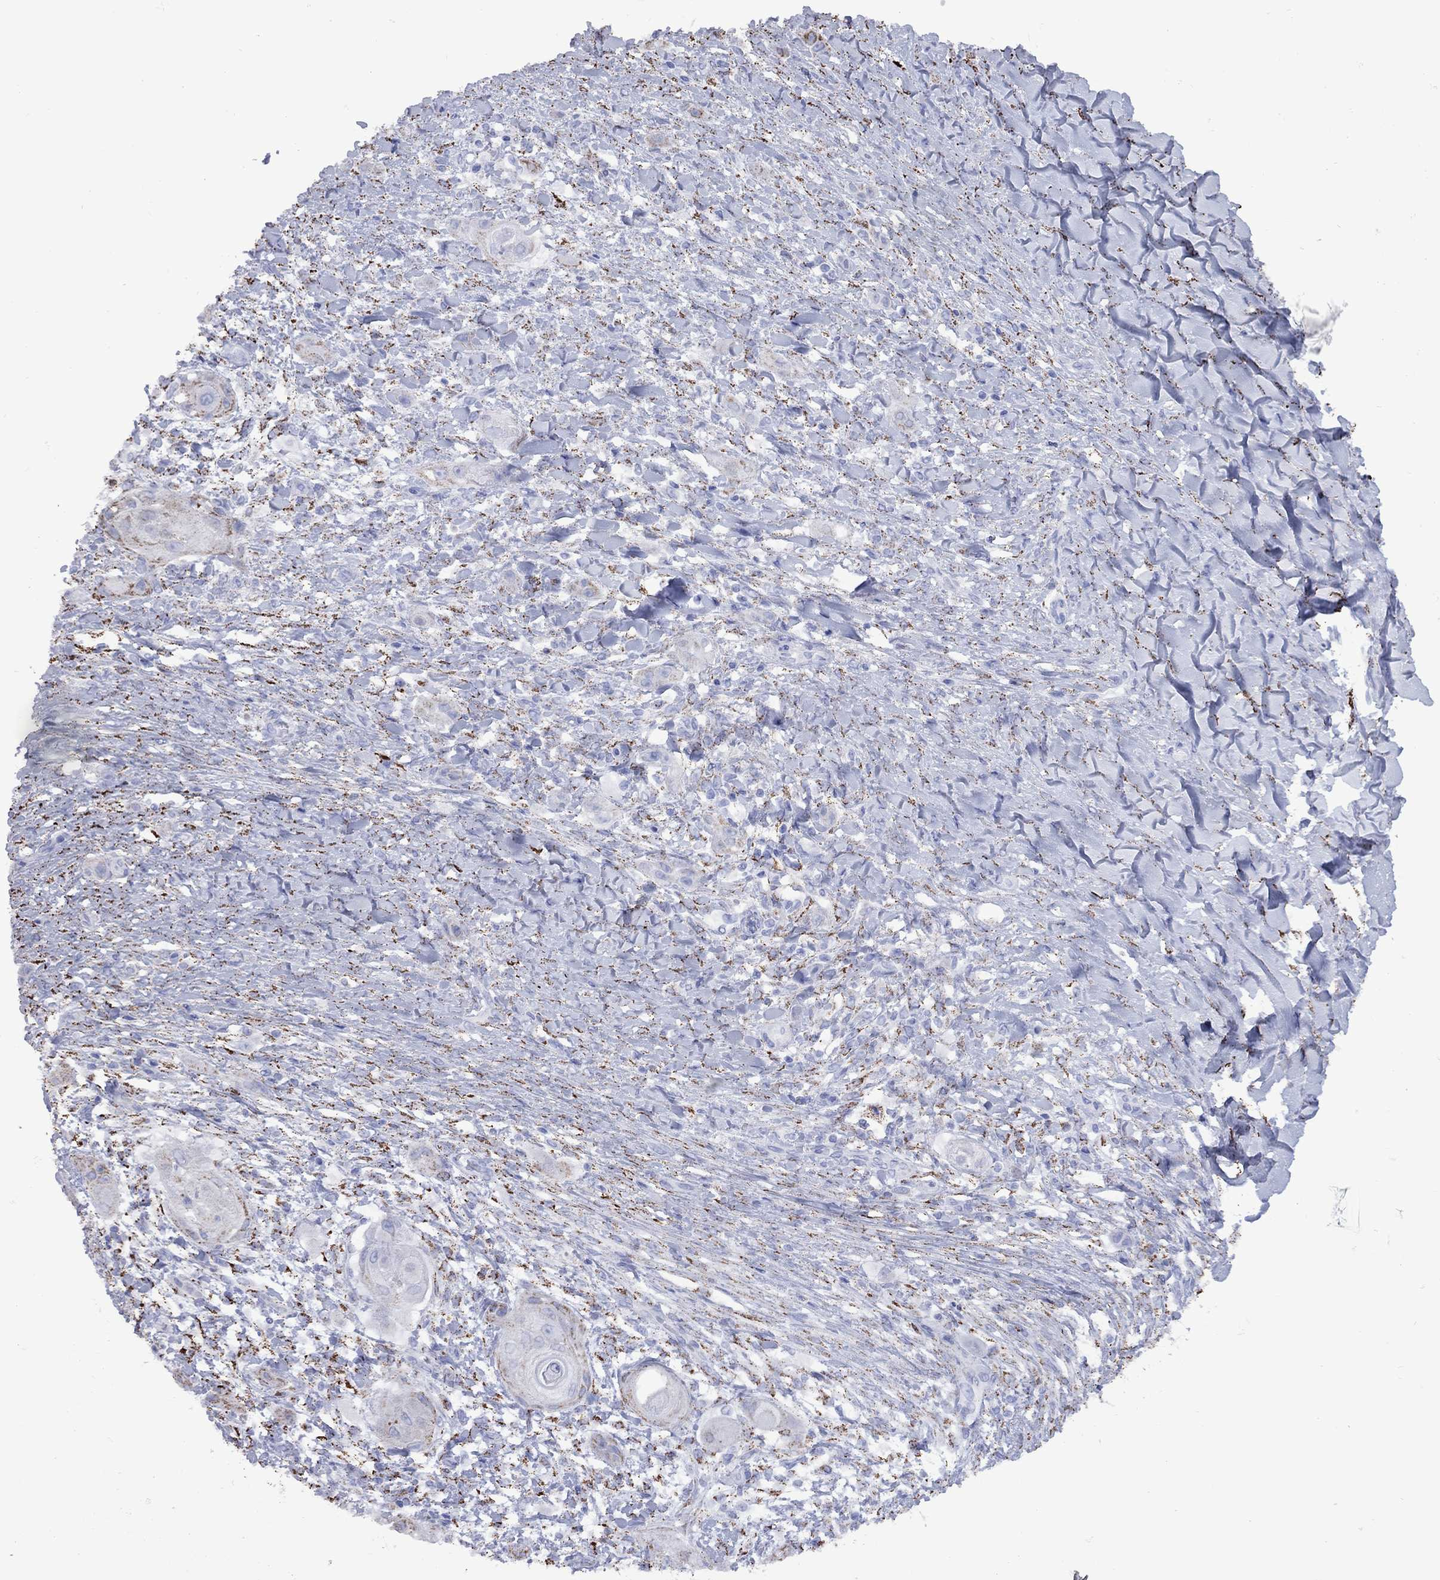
{"staining": {"intensity": "strong", "quantity": "<25%", "location": "cytoplasmic/membranous"}, "tissue": "skin cancer", "cell_type": "Tumor cells", "image_type": "cancer", "snomed": [{"axis": "morphology", "description": "Squamous cell carcinoma, NOS"}, {"axis": "topography", "description": "Skin"}], "caption": "Immunohistochemistry (IHC) of skin cancer (squamous cell carcinoma) displays medium levels of strong cytoplasmic/membranous expression in about <25% of tumor cells.", "gene": "SESTD1", "patient": {"sex": "male", "age": 62}}